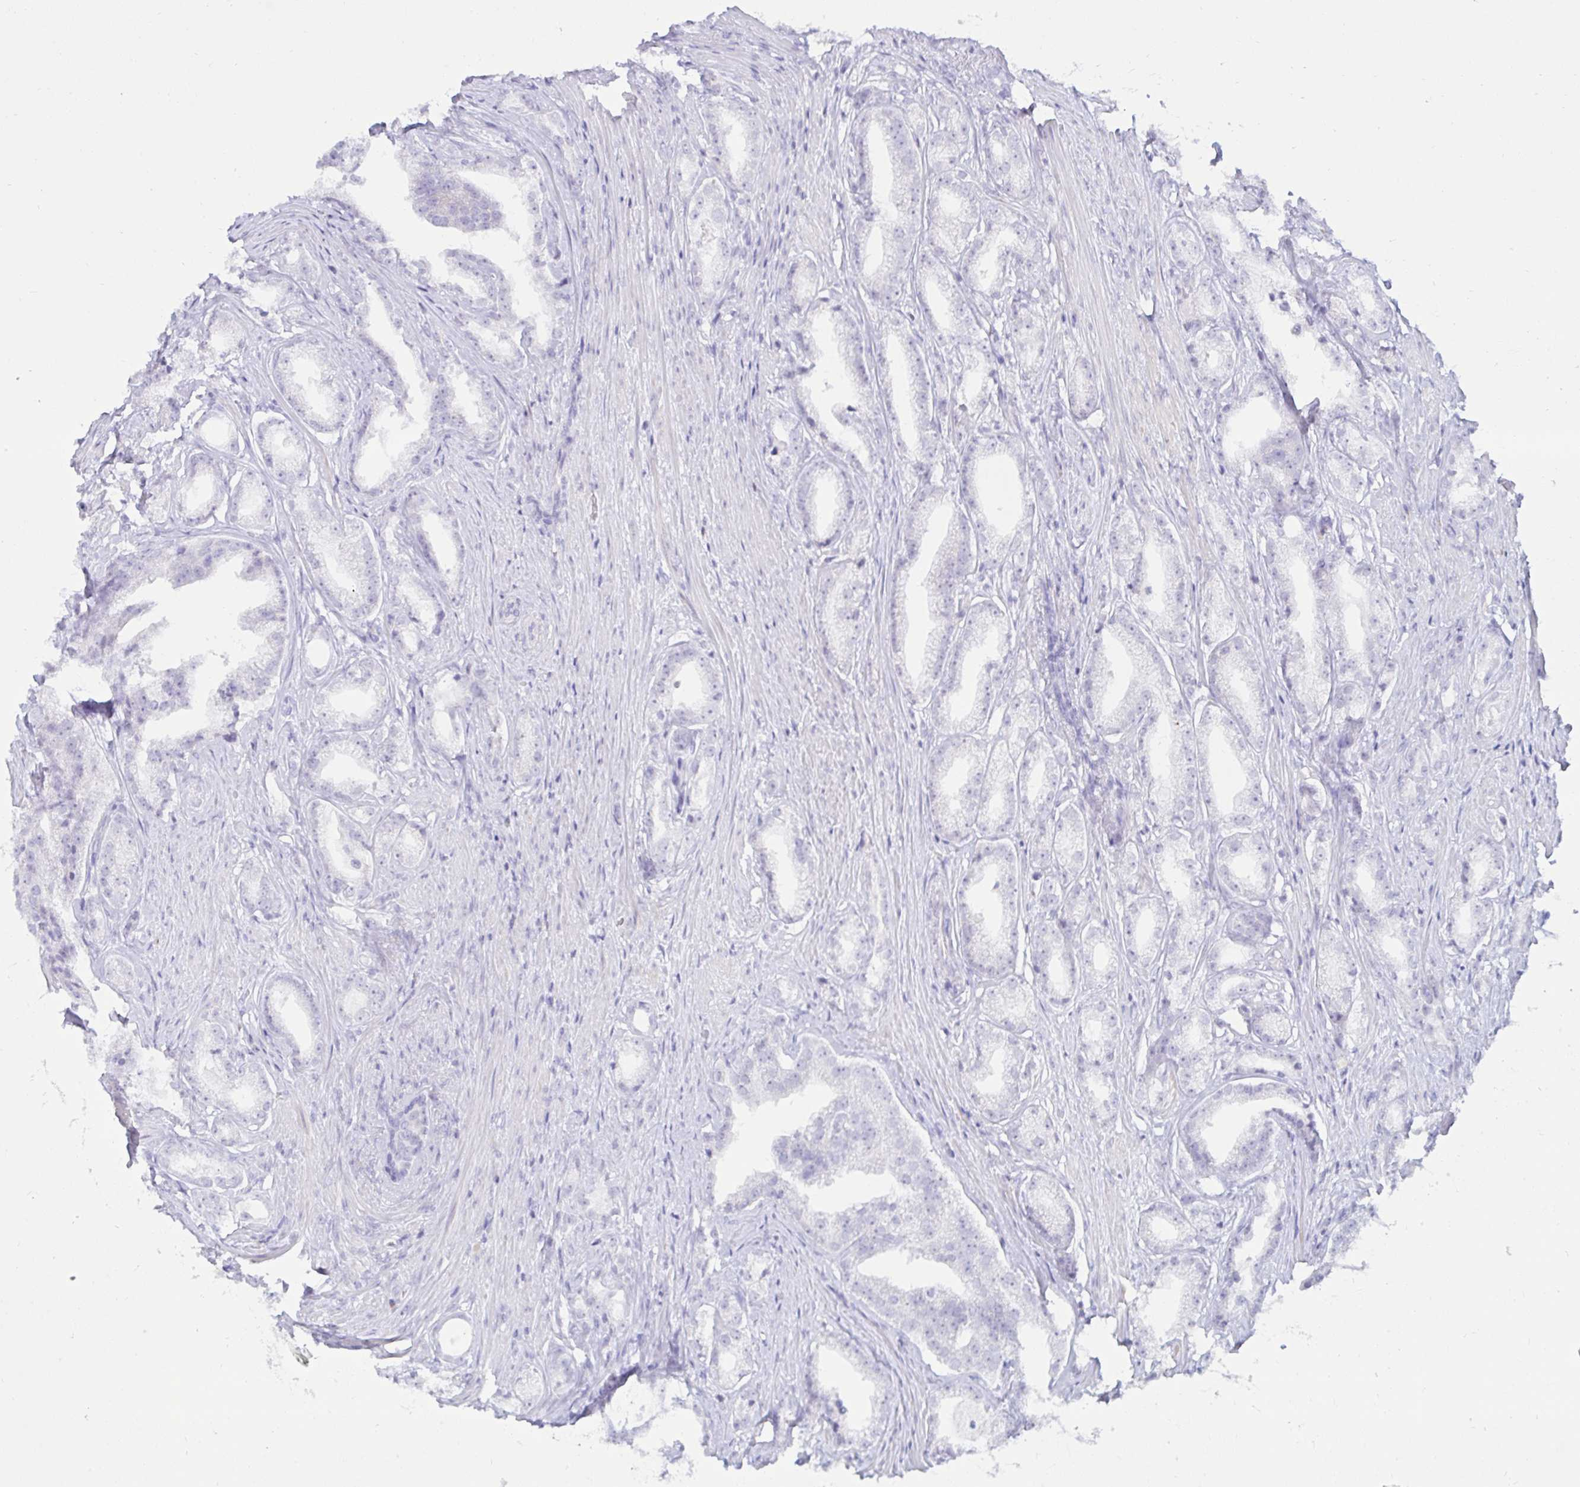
{"staining": {"intensity": "negative", "quantity": "none", "location": "none"}, "tissue": "prostate cancer", "cell_type": "Tumor cells", "image_type": "cancer", "snomed": [{"axis": "morphology", "description": "Adenocarcinoma, Low grade"}, {"axis": "topography", "description": "Prostate"}], "caption": "Protein analysis of prostate cancer shows no significant expression in tumor cells.", "gene": "BEST1", "patient": {"sex": "male", "age": 65}}